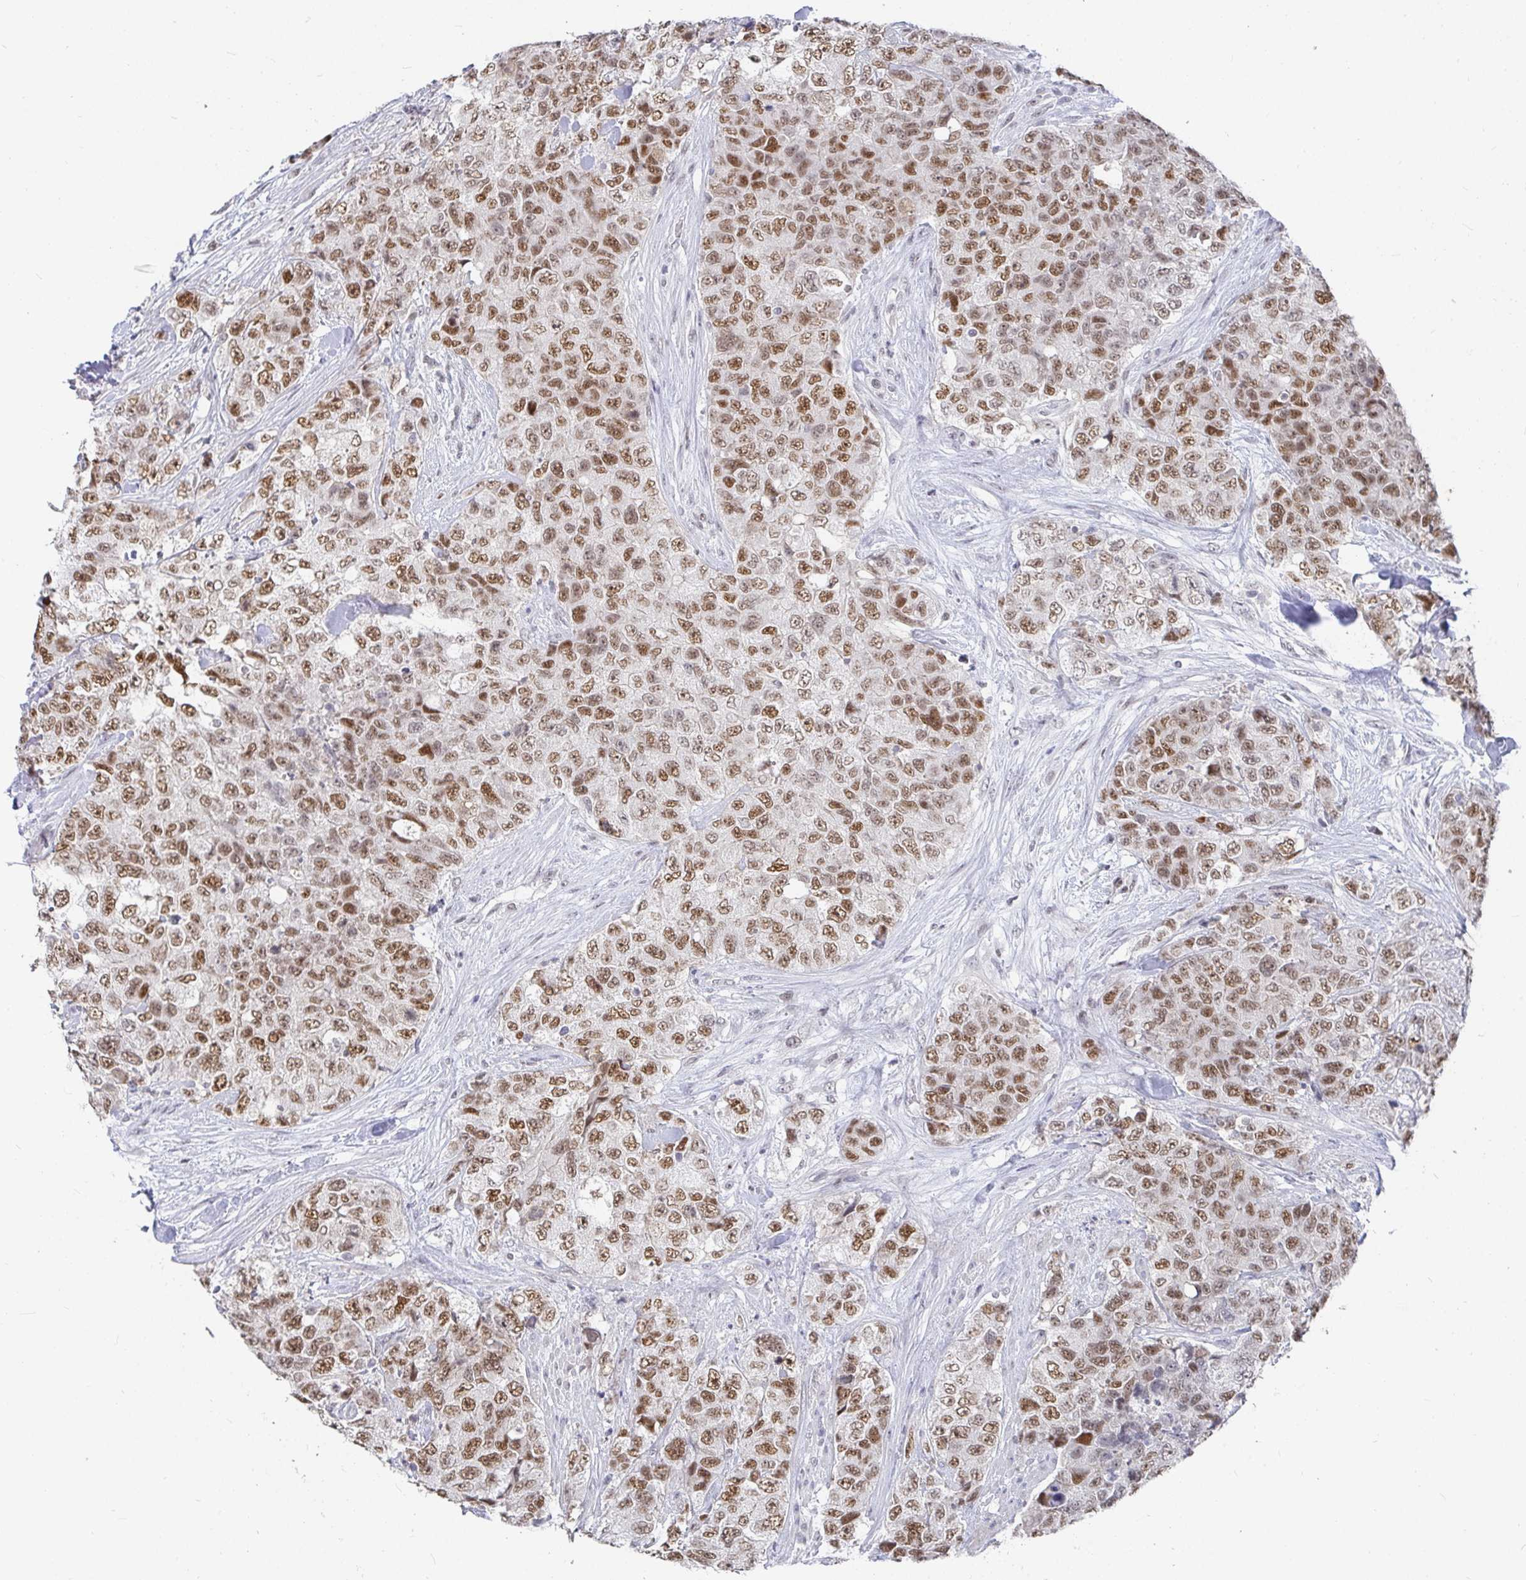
{"staining": {"intensity": "moderate", "quantity": ">75%", "location": "nuclear"}, "tissue": "urothelial cancer", "cell_type": "Tumor cells", "image_type": "cancer", "snomed": [{"axis": "morphology", "description": "Urothelial carcinoma, High grade"}, {"axis": "topography", "description": "Urinary bladder"}], "caption": "Urothelial cancer was stained to show a protein in brown. There is medium levels of moderate nuclear staining in approximately >75% of tumor cells.", "gene": "RCOR1", "patient": {"sex": "female", "age": 78}}